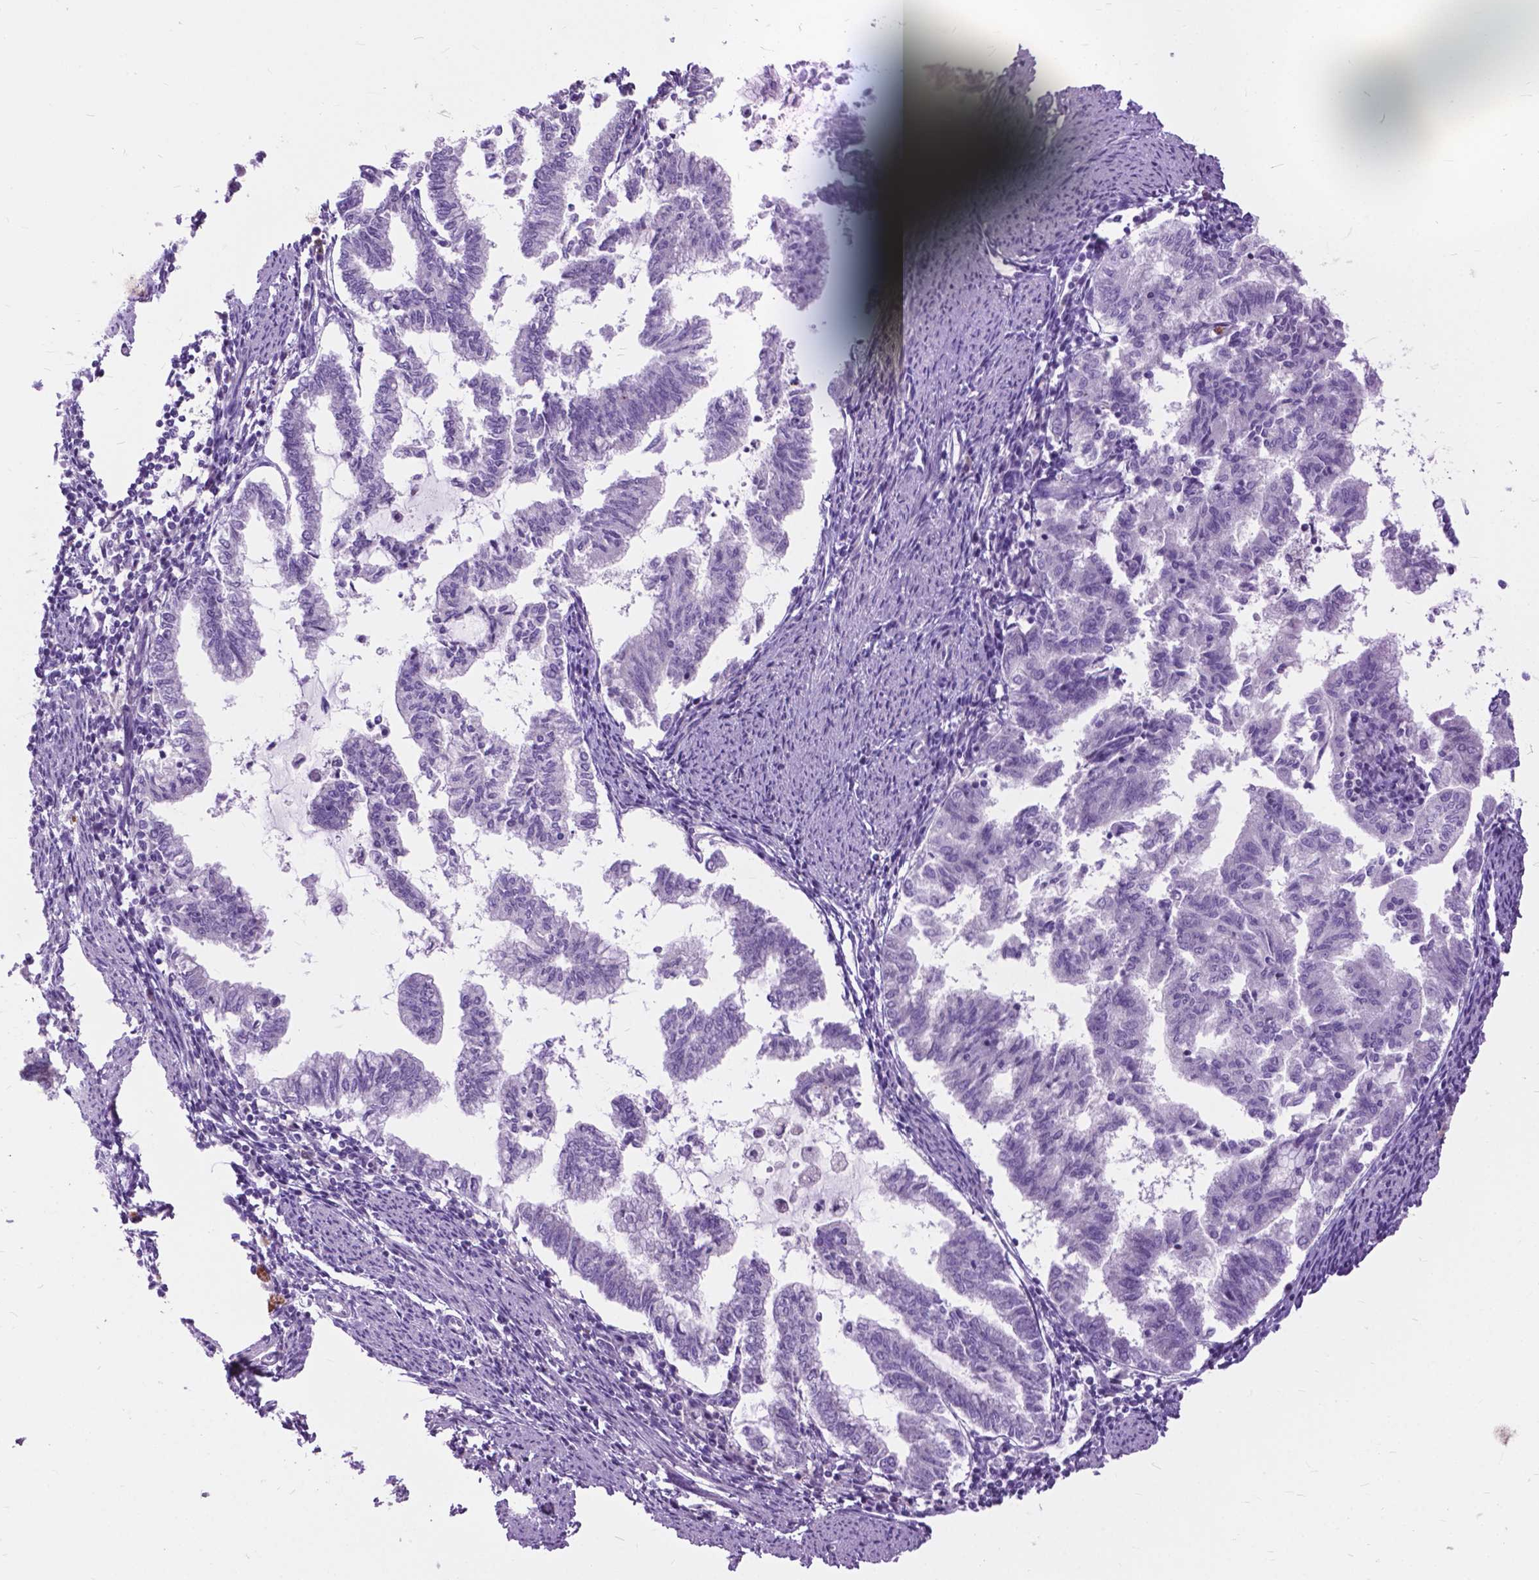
{"staining": {"intensity": "negative", "quantity": "none", "location": "none"}, "tissue": "endometrial cancer", "cell_type": "Tumor cells", "image_type": "cancer", "snomed": [{"axis": "morphology", "description": "Adenocarcinoma, NOS"}, {"axis": "topography", "description": "Endometrium"}], "caption": "Endometrial cancer stained for a protein using IHC exhibits no positivity tumor cells.", "gene": "PRR35", "patient": {"sex": "female", "age": 79}}